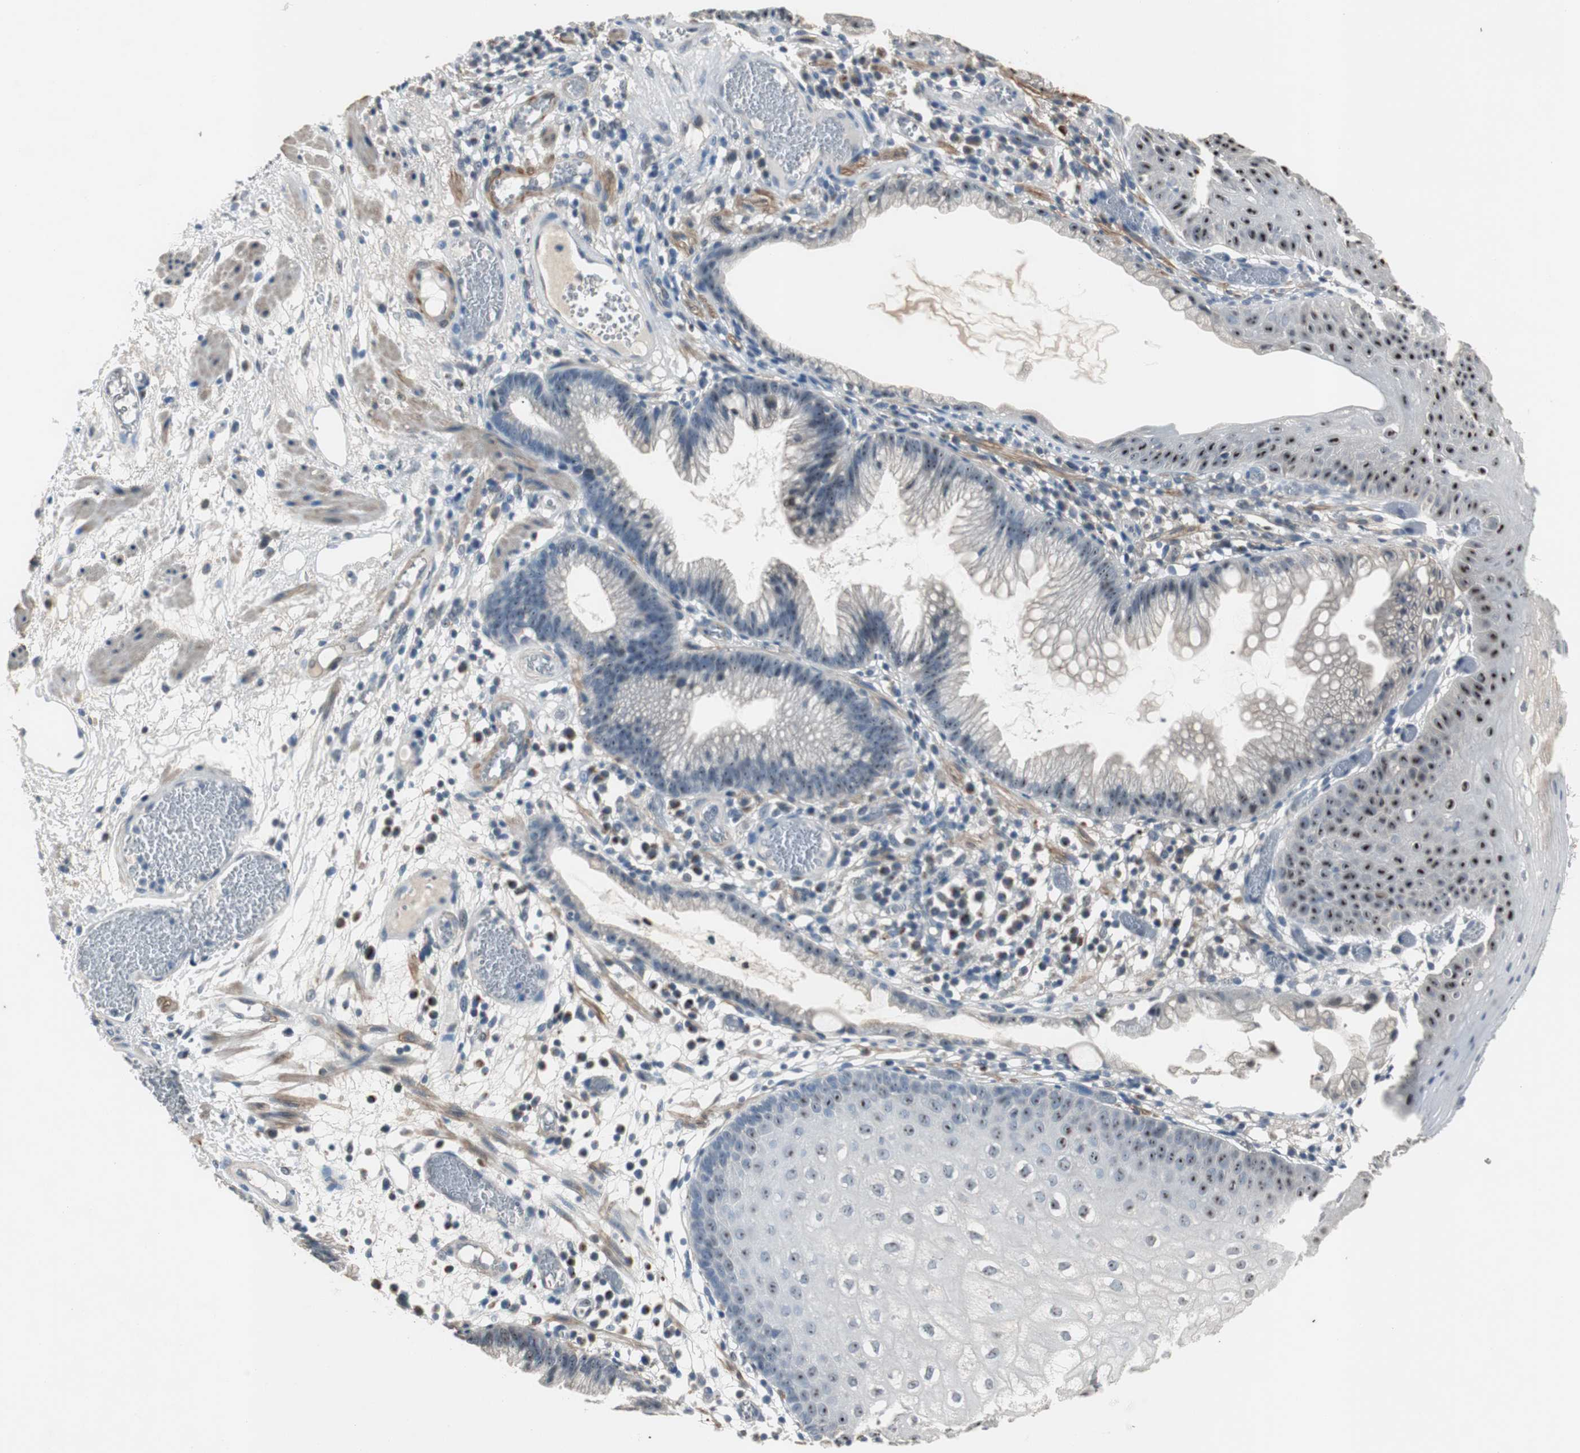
{"staining": {"intensity": "moderate", "quantity": "25%-75%", "location": "nuclear"}, "tissue": "skin", "cell_type": "Epidermal cells", "image_type": "normal", "snomed": [{"axis": "morphology", "description": "Normal tissue, NOS"}, {"axis": "morphology", "description": "Hemorrhoids"}, {"axis": "morphology", "description": "Inflammation, NOS"}, {"axis": "topography", "description": "Anal"}], "caption": "Skin stained with DAB (3,3'-diaminobenzidine) immunohistochemistry demonstrates medium levels of moderate nuclear positivity in approximately 25%-75% of epidermal cells. Nuclei are stained in blue.", "gene": "PCYT1B", "patient": {"sex": "male", "age": 60}}